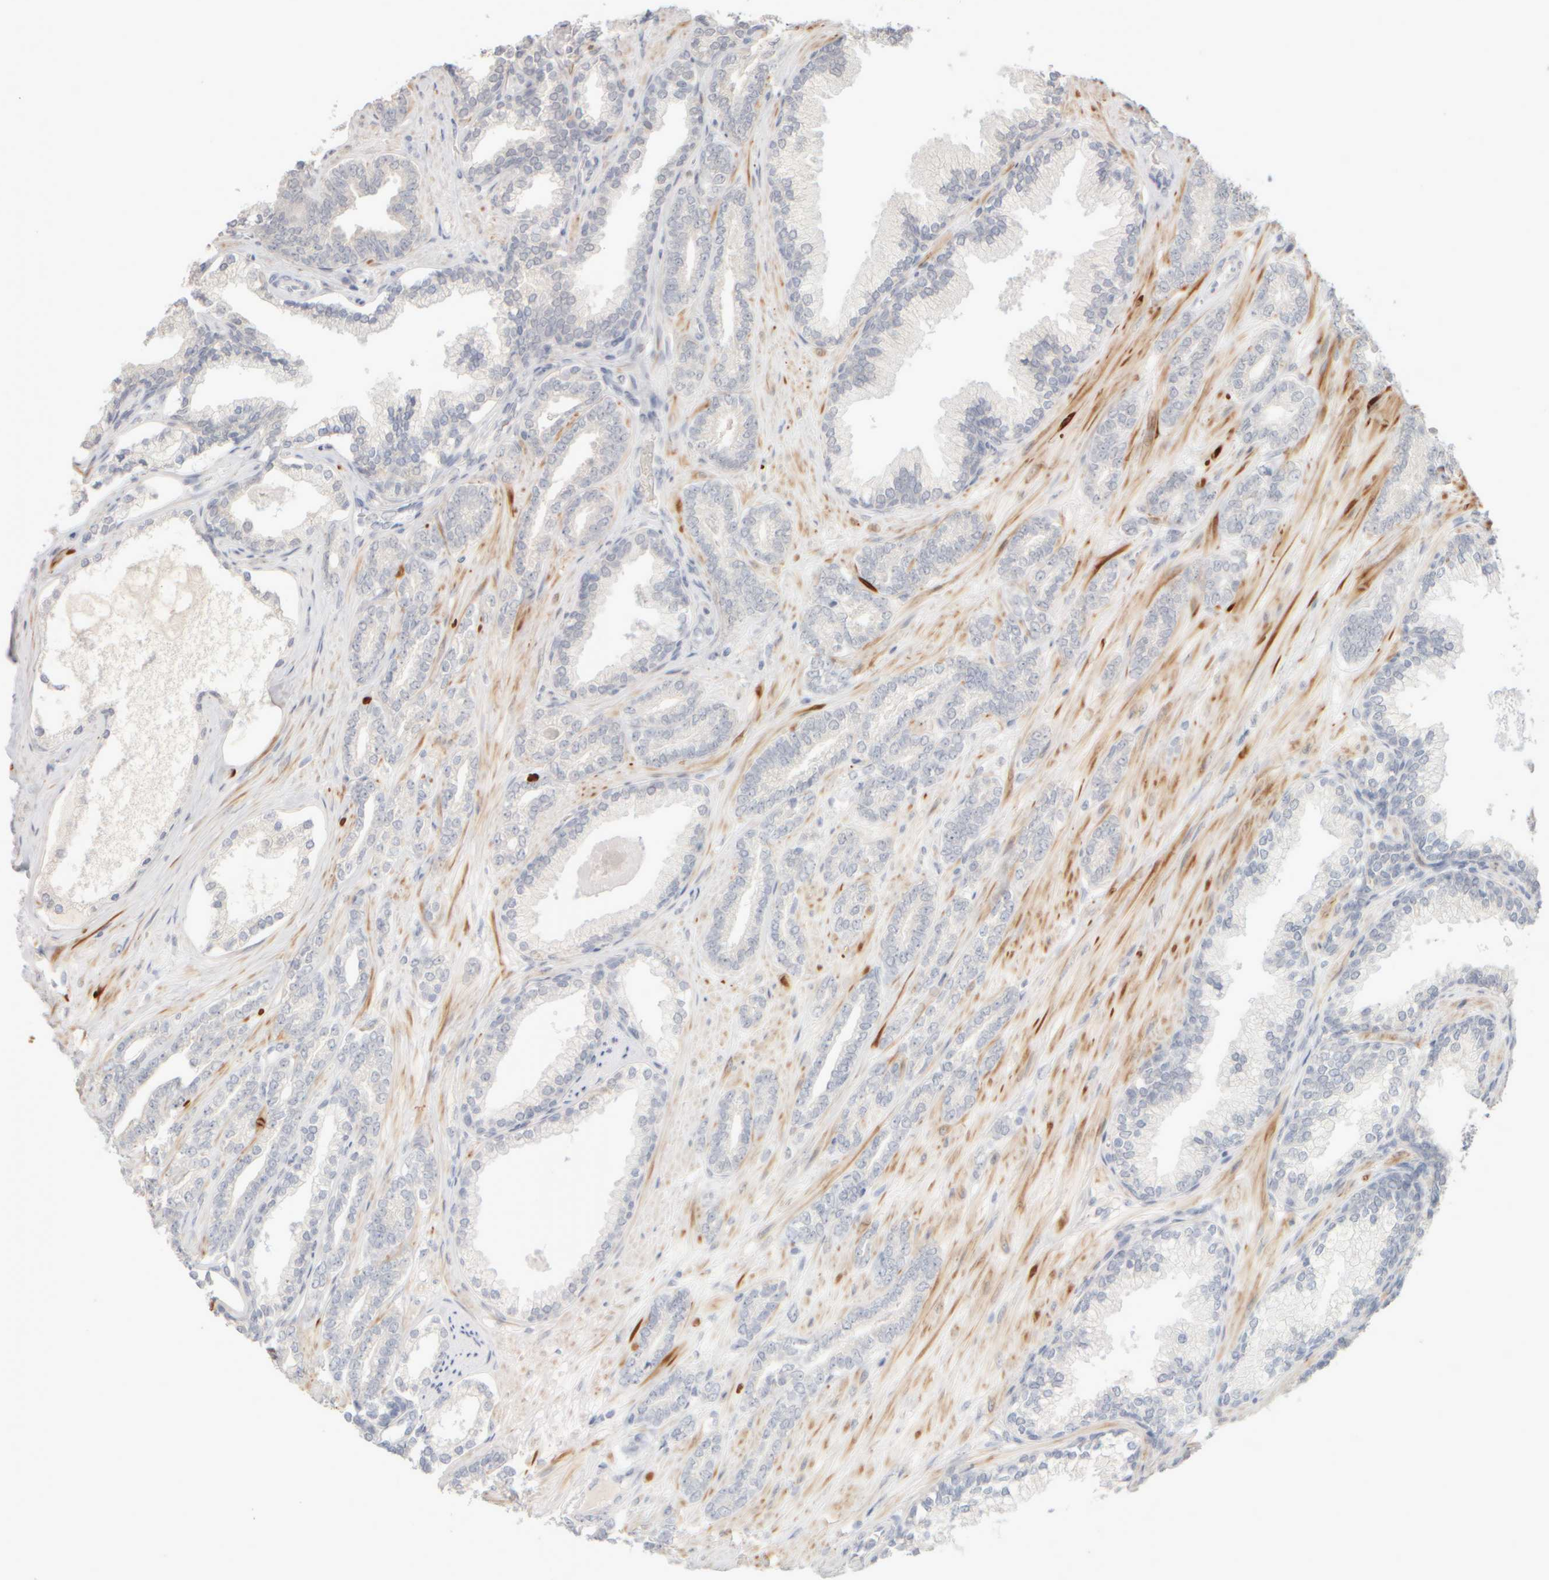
{"staining": {"intensity": "negative", "quantity": "none", "location": "none"}, "tissue": "prostate cancer", "cell_type": "Tumor cells", "image_type": "cancer", "snomed": [{"axis": "morphology", "description": "Adenocarcinoma, Low grade"}, {"axis": "topography", "description": "Prostate"}], "caption": "There is no significant staining in tumor cells of prostate cancer (adenocarcinoma (low-grade)).", "gene": "ZNF112", "patient": {"sex": "male", "age": 71}}